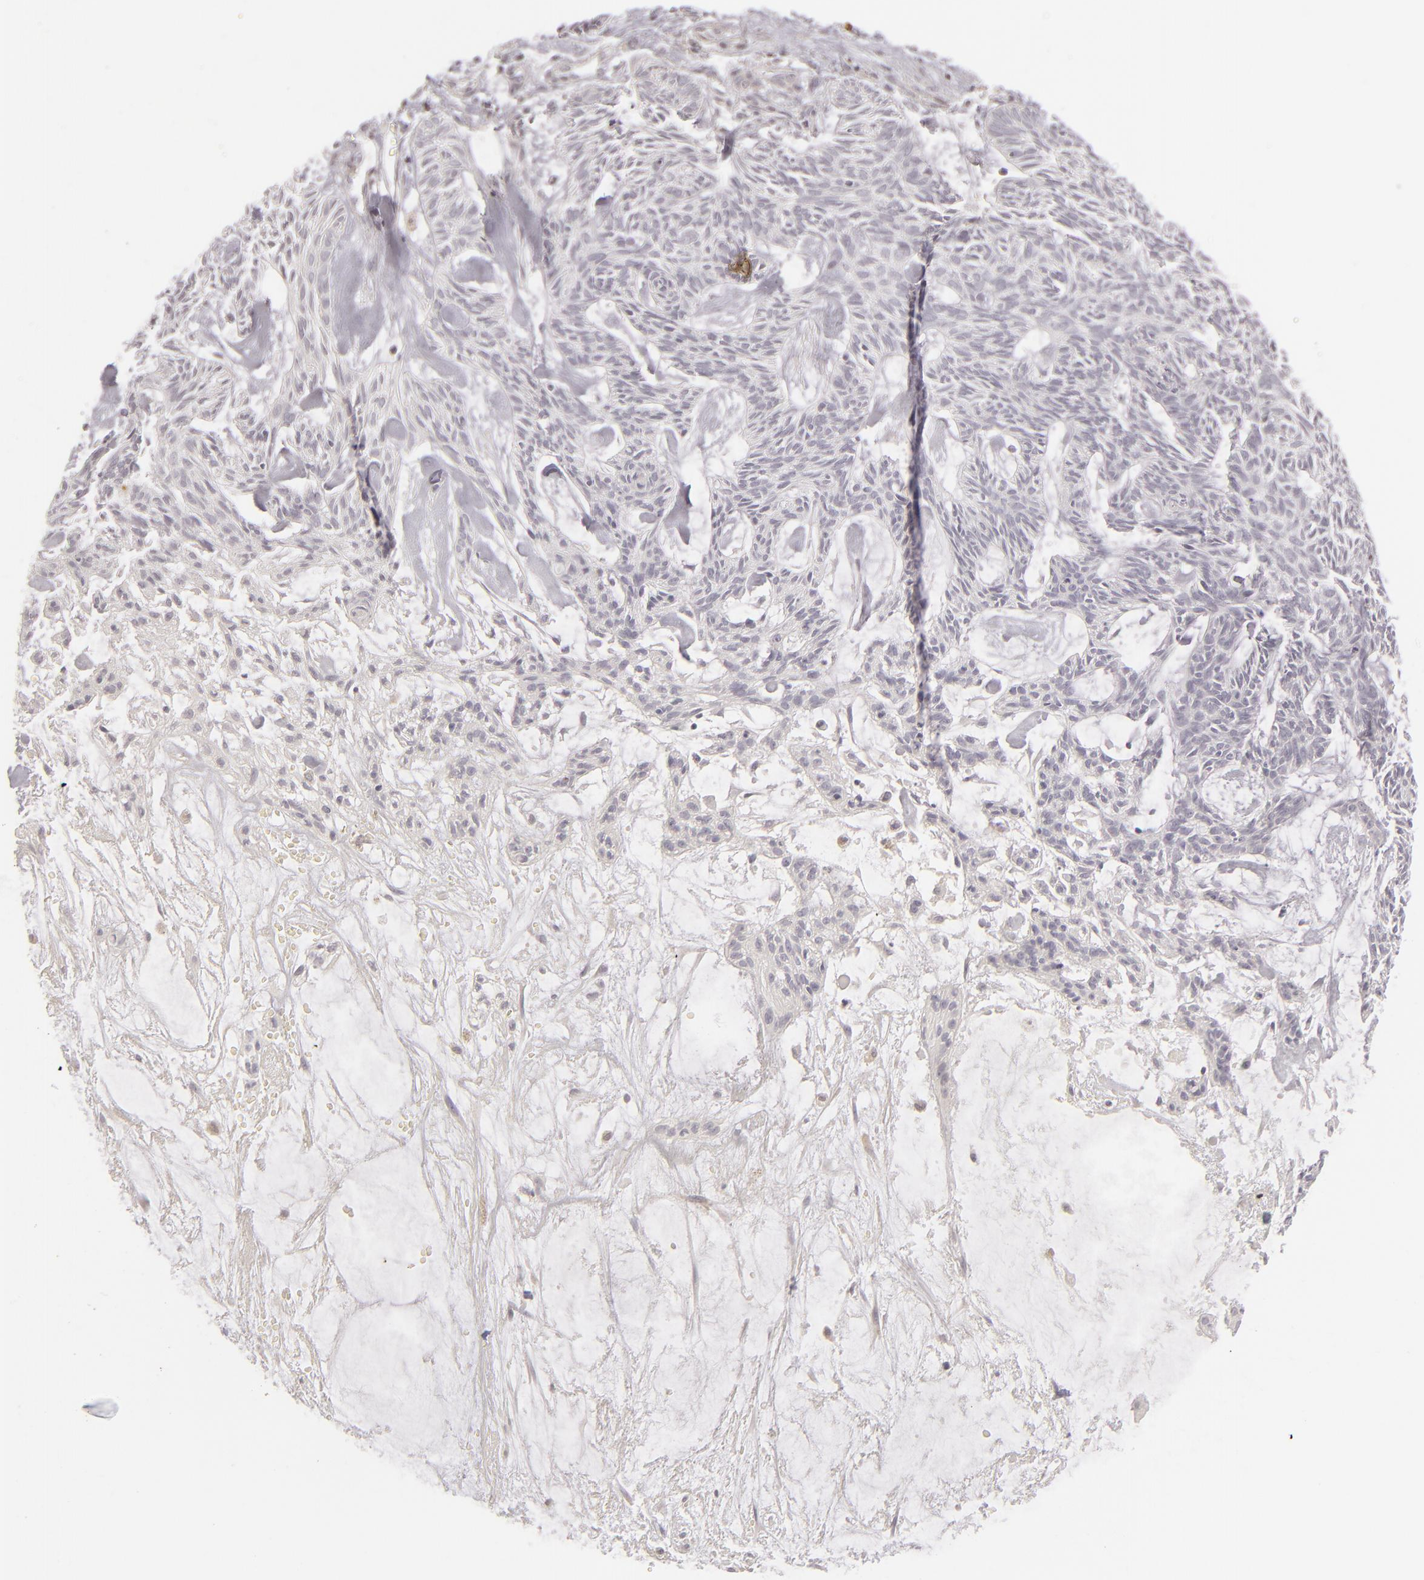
{"staining": {"intensity": "negative", "quantity": "none", "location": "none"}, "tissue": "skin cancer", "cell_type": "Tumor cells", "image_type": "cancer", "snomed": [{"axis": "morphology", "description": "Basal cell carcinoma"}, {"axis": "topography", "description": "Skin"}], "caption": "Human basal cell carcinoma (skin) stained for a protein using immunohistochemistry shows no expression in tumor cells.", "gene": "APOBEC3G", "patient": {"sex": "male", "age": 75}}